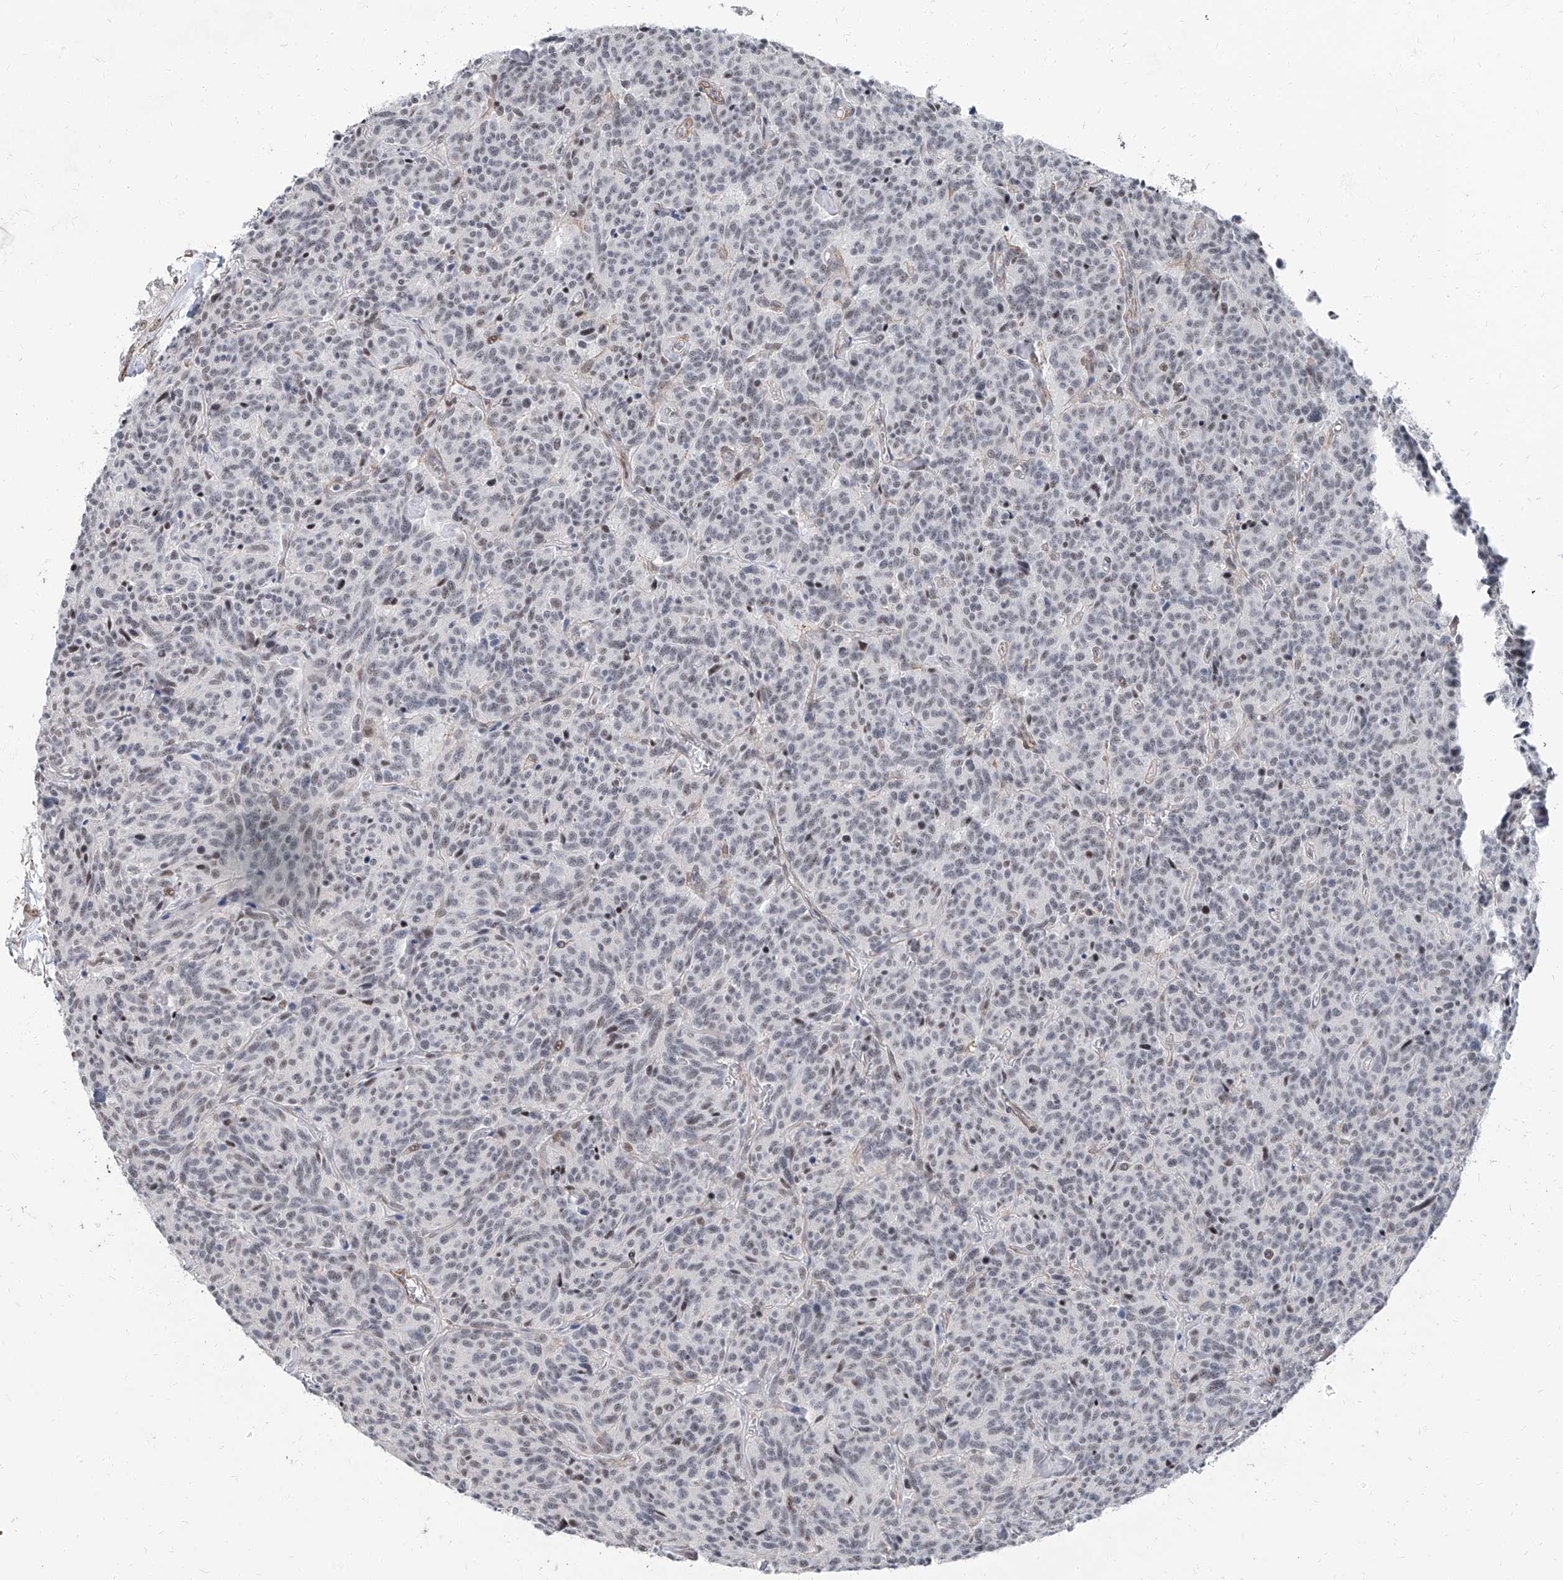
{"staining": {"intensity": "negative", "quantity": "none", "location": "none"}, "tissue": "carcinoid", "cell_type": "Tumor cells", "image_type": "cancer", "snomed": [{"axis": "morphology", "description": "Carcinoid, malignant, NOS"}, {"axis": "topography", "description": "Lung"}], "caption": "This image is of carcinoid stained with IHC to label a protein in brown with the nuclei are counter-stained blue. There is no positivity in tumor cells.", "gene": "TXLNB", "patient": {"sex": "female", "age": 46}}